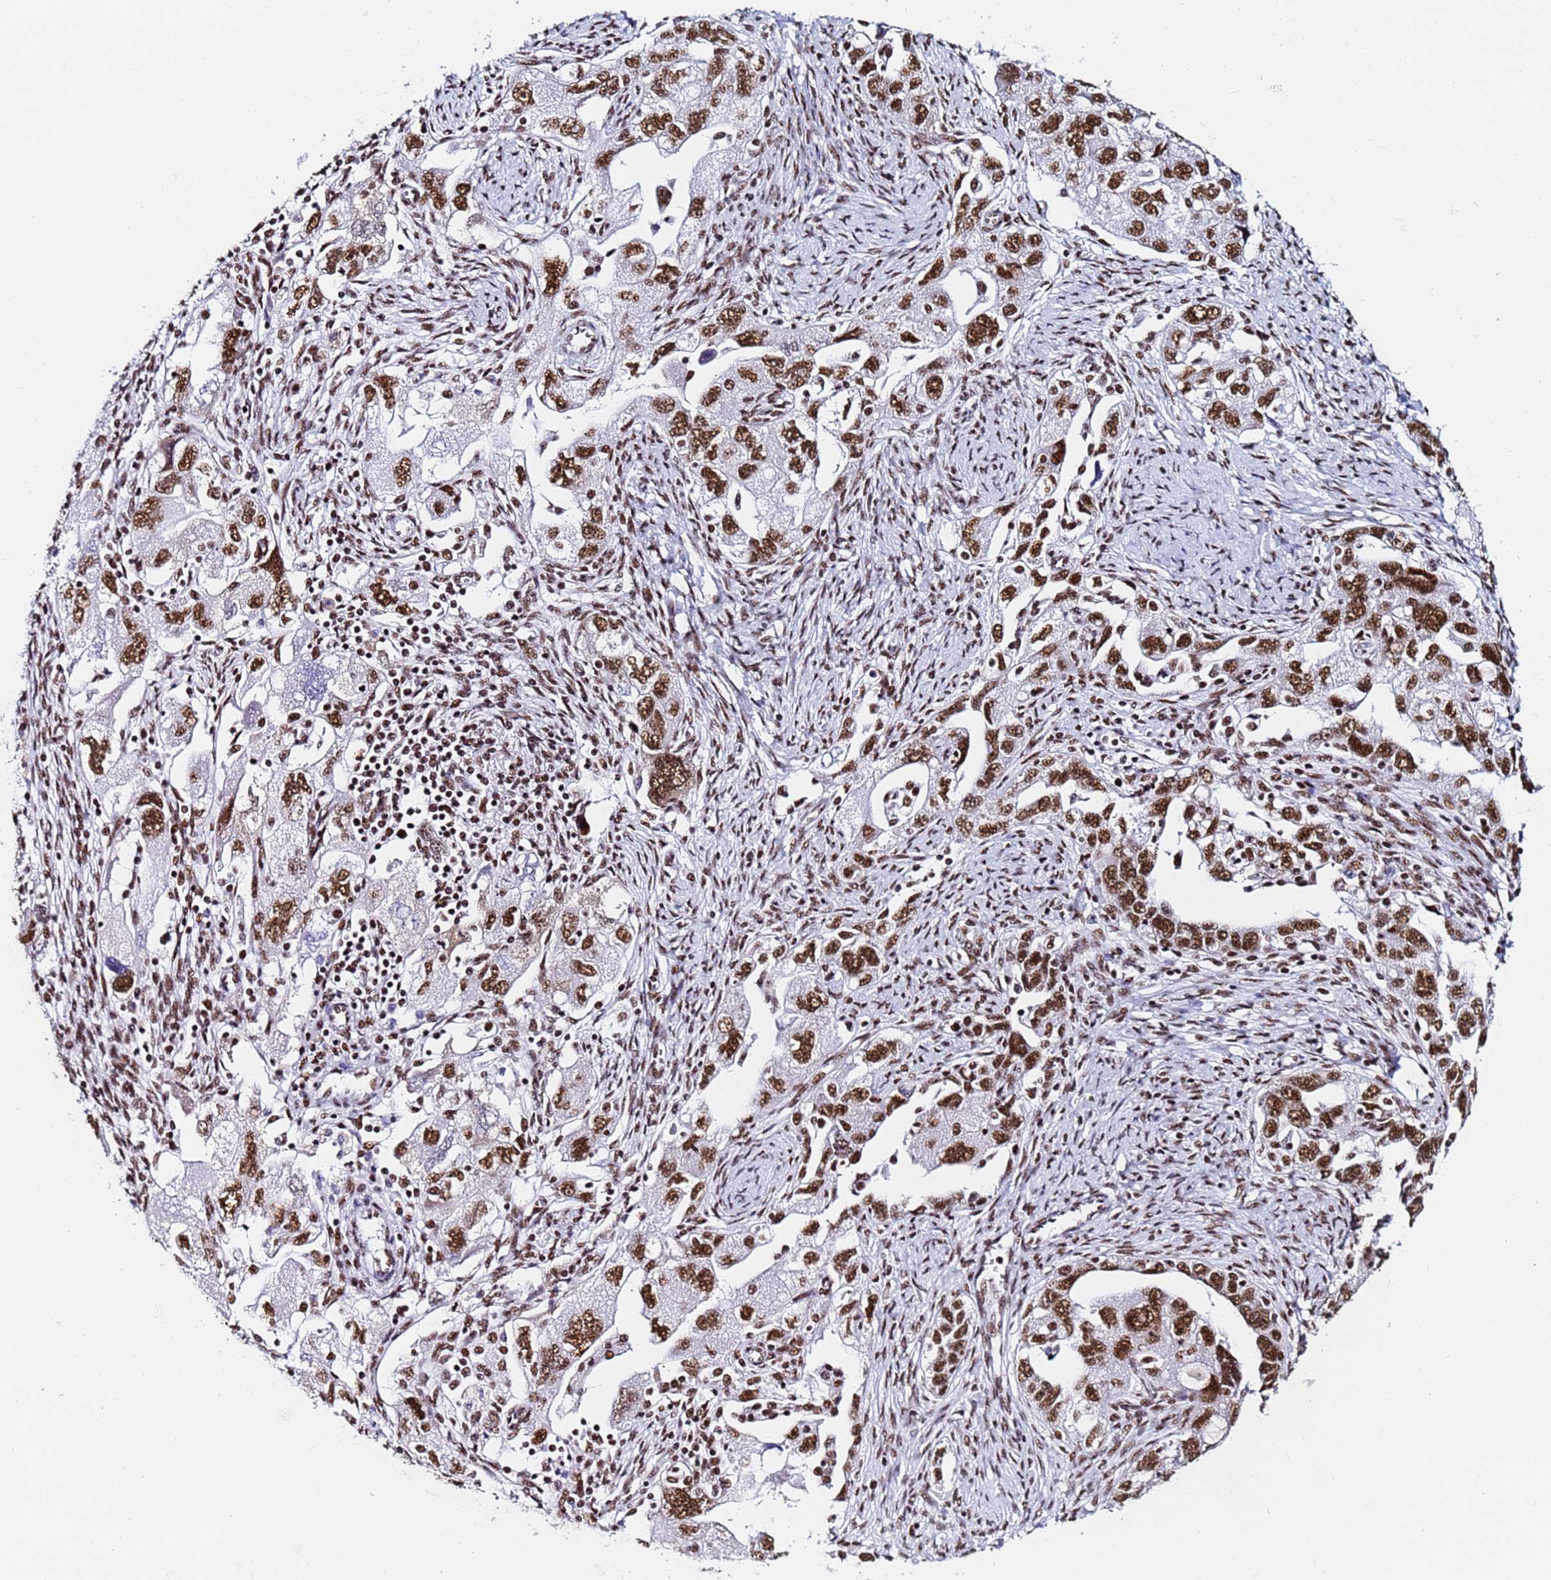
{"staining": {"intensity": "strong", "quantity": ">75%", "location": "nuclear"}, "tissue": "ovarian cancer", "cell_type": "Tumor cells", "image_type": "cancer", "snomed": [{"axis": "morphology", "description": "Carcinoma, NOS"}, {"axis": "morphology", "description": "Cystadenocarcinoma, serous, NOS"}, {"axis": "topography", "description": "Ovary"}], "caption": "This photomicrograph reveals immunohistochemistry (IHC) staining of human serous cystadenocarcinoma (ovarian), with high strong nuclear expression in approximately >75% of tumor cells.", "gene": "SNRPA1", "patient": {"sex": "female", "age": 69}}